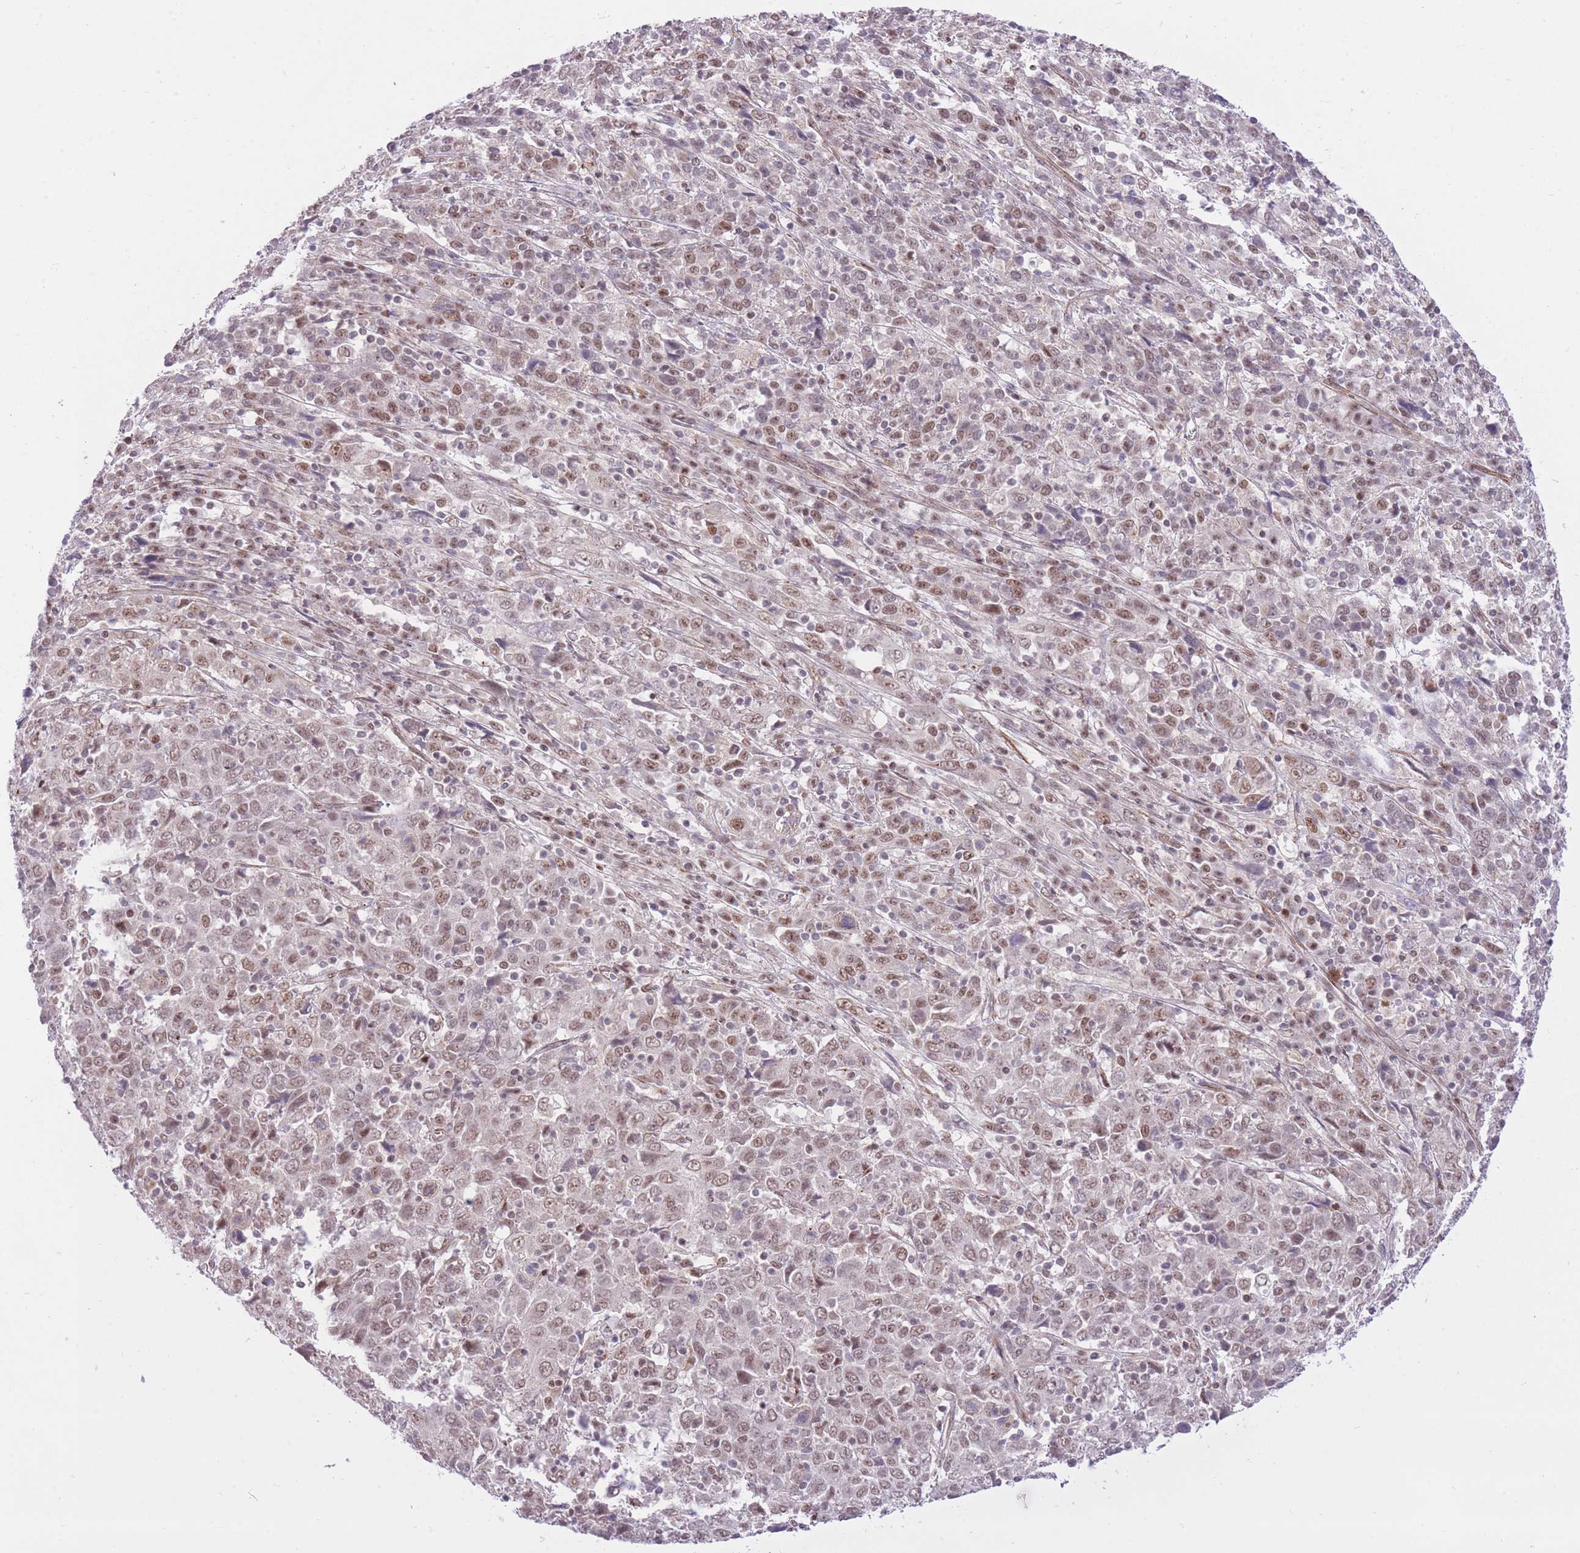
{"staining": {"intensity": "weak", "quantity": ">75%", "location": "nuclear"}, "tissue": "cervical cancer", "cell_type": "Tumor cells", "image_type": "cancer", "snomed": [{"axis": "morphology", "description": "Squamous cell carcinoma, NOS"}, {"axis": "topography", "description": "Cervix"}], "caption": "Immunohistochemistry (IHC) histopathology image of cervical cancer (squamous cell carcinoma) stained for a protein (brown), which demonstrates low levels of weak nuclear staining in about >75% of tumor cells.", "gene": "ELL", "patient": {"sex": "female", "age": 46}}